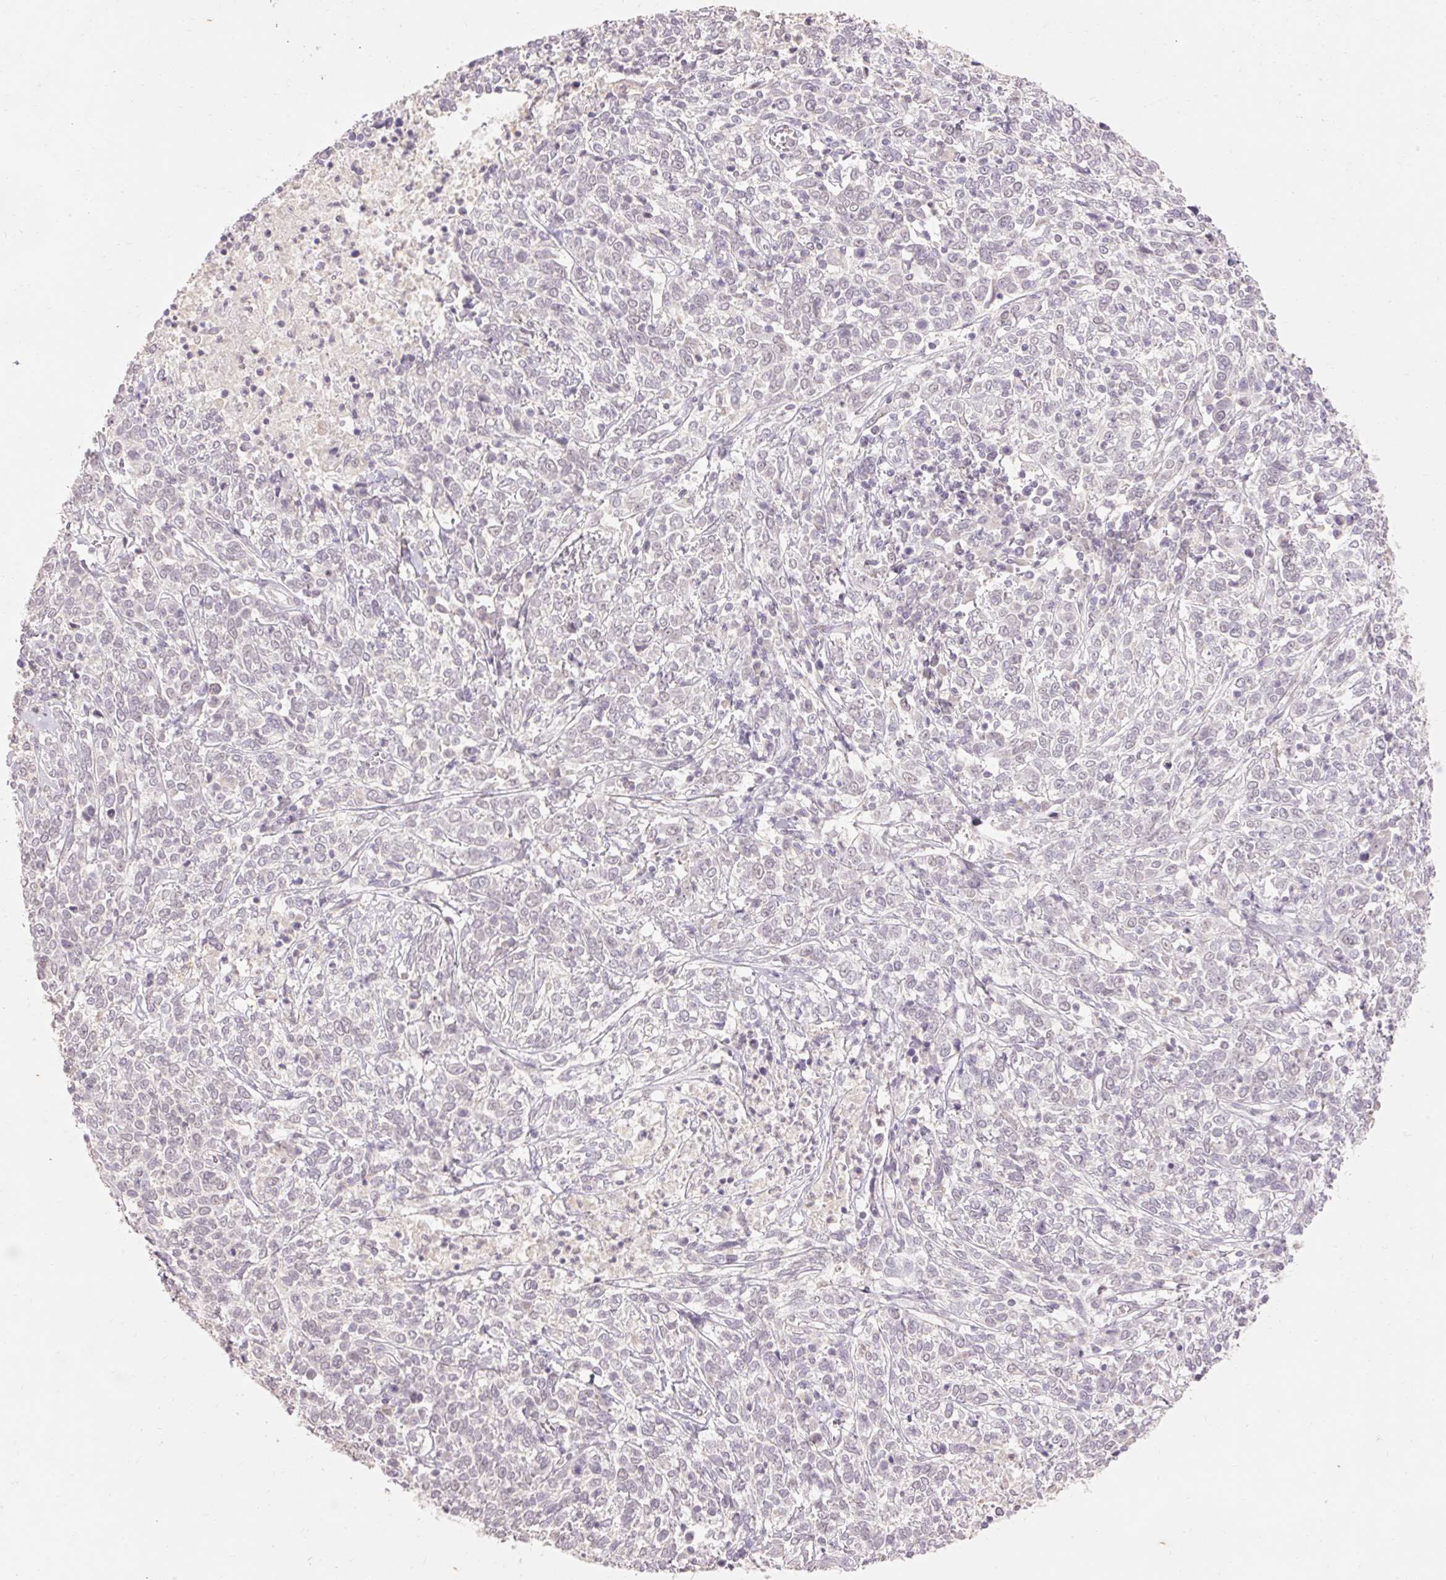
{"staining": {"intensity": "negative", "quantity": "none", "location": "none"}, "tissue": "cervical cancer", "cell_type": "Tumor cells", "image_type": "cancer", "snomed": [{"axis": "morphology", "description": "Squamous cell carcinoma, NOS"}, {"axis": "topography", "description": "Cervix"}], "caption": "A micrograph of cervical cancer (squamous cell carcinoma) stained for a protein reveals no brown staining in tumor cells.", "gene": "SKP2", "patient": {"sex": "female", "age": 46}}